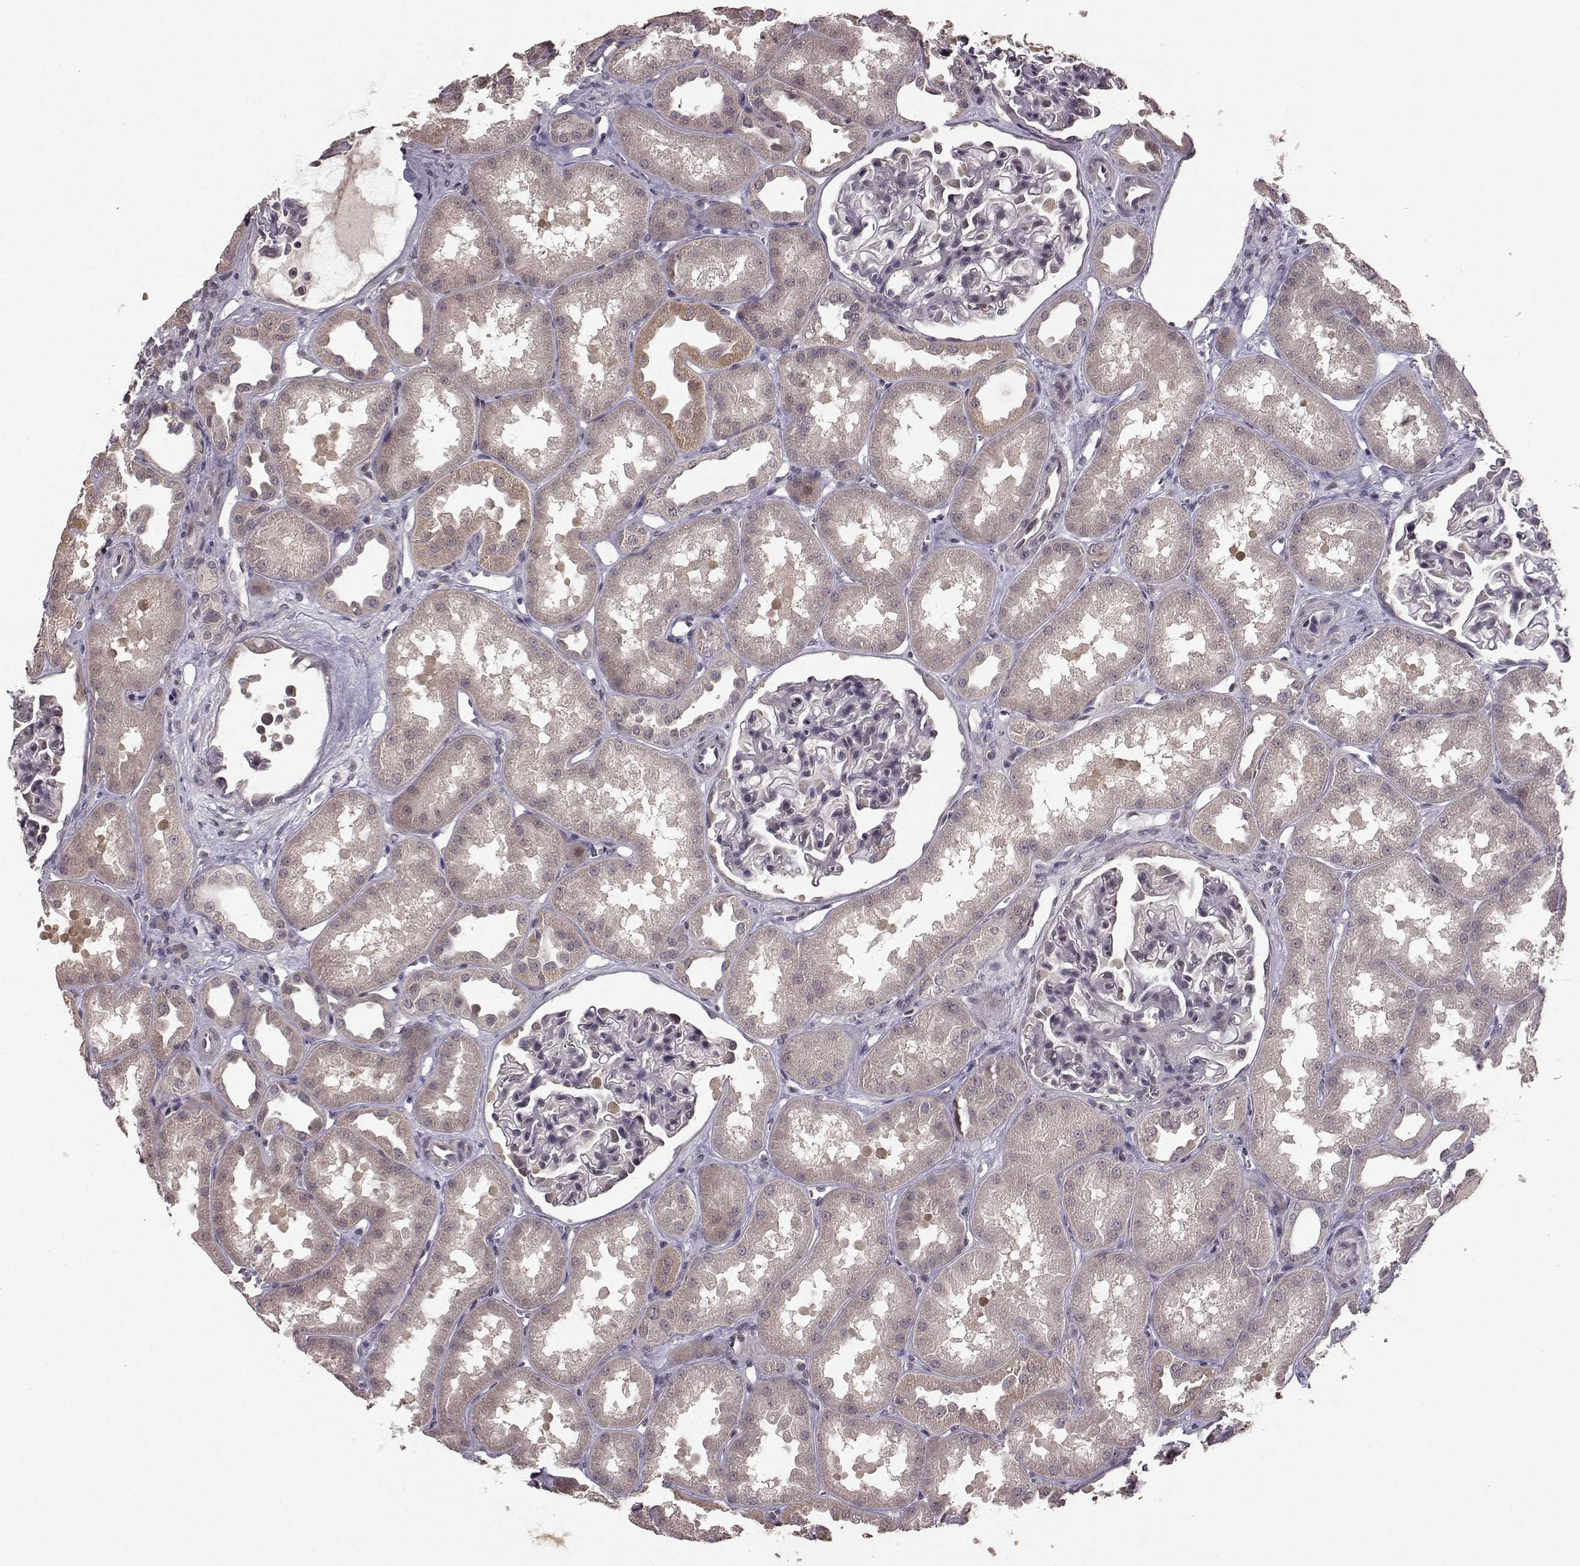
{"staining": {"intensity": "negative", "quantity": "none", "location": "none"}, "tissue": "kidney", "cell_type": "Cells in glomeruli", "image_type": "normal", "snomed": [{"axis": "morphology", "description": "Normal tissue, NOS"}, {"axis": "topography", "description": "Kidney"}], "caption": "This is an immunohistochemistry micrograph of unremarkable human kidney. There is no expression in cells in glomeruli.", "gene": "NTRK2", "patient": {"sex": "male", "age": 61}}